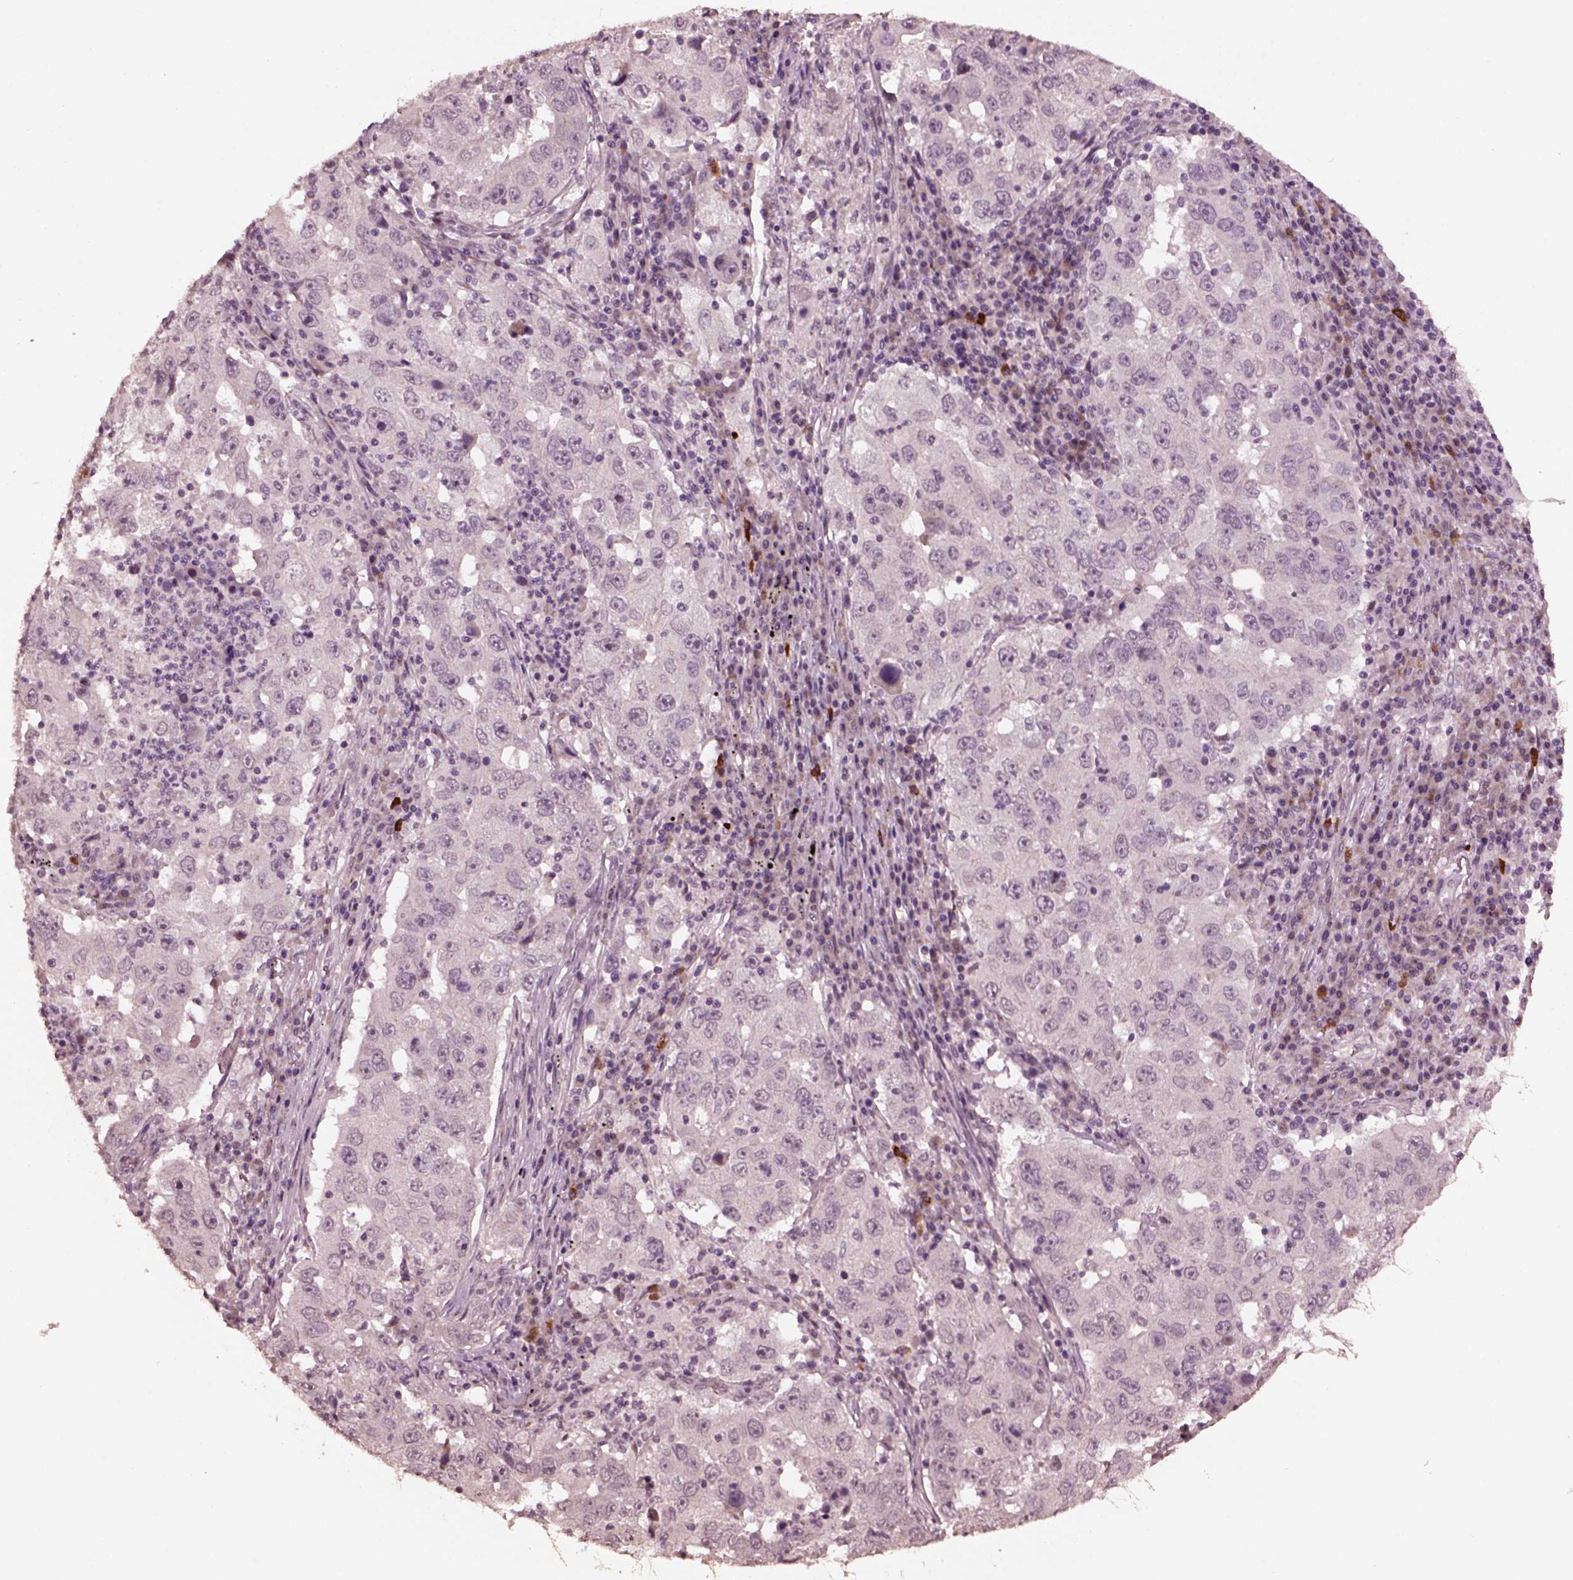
{"staining": {"intensity": "negative", "quantity": "none", "location": "none"}, "tissue": "lung cancer", "cell_type": "Tumor cells", "image_type": "cancer", "snomed": [{"axis": "morphology", "description": "Adenocarcinoma, NOS"}, {"axis": "topography", "description": "Lung"}], "caption": "Immunohistochemistry photomicrograph of human lung cancer (adenocarcinoma) stained for a protein (brown), which displays no positivity in tumor cells. (Immunohistochemistry, brightfield microscopy, high magnification).", "gene": "IL18RAP", "patient": {"sex": "male", "age": 73}}